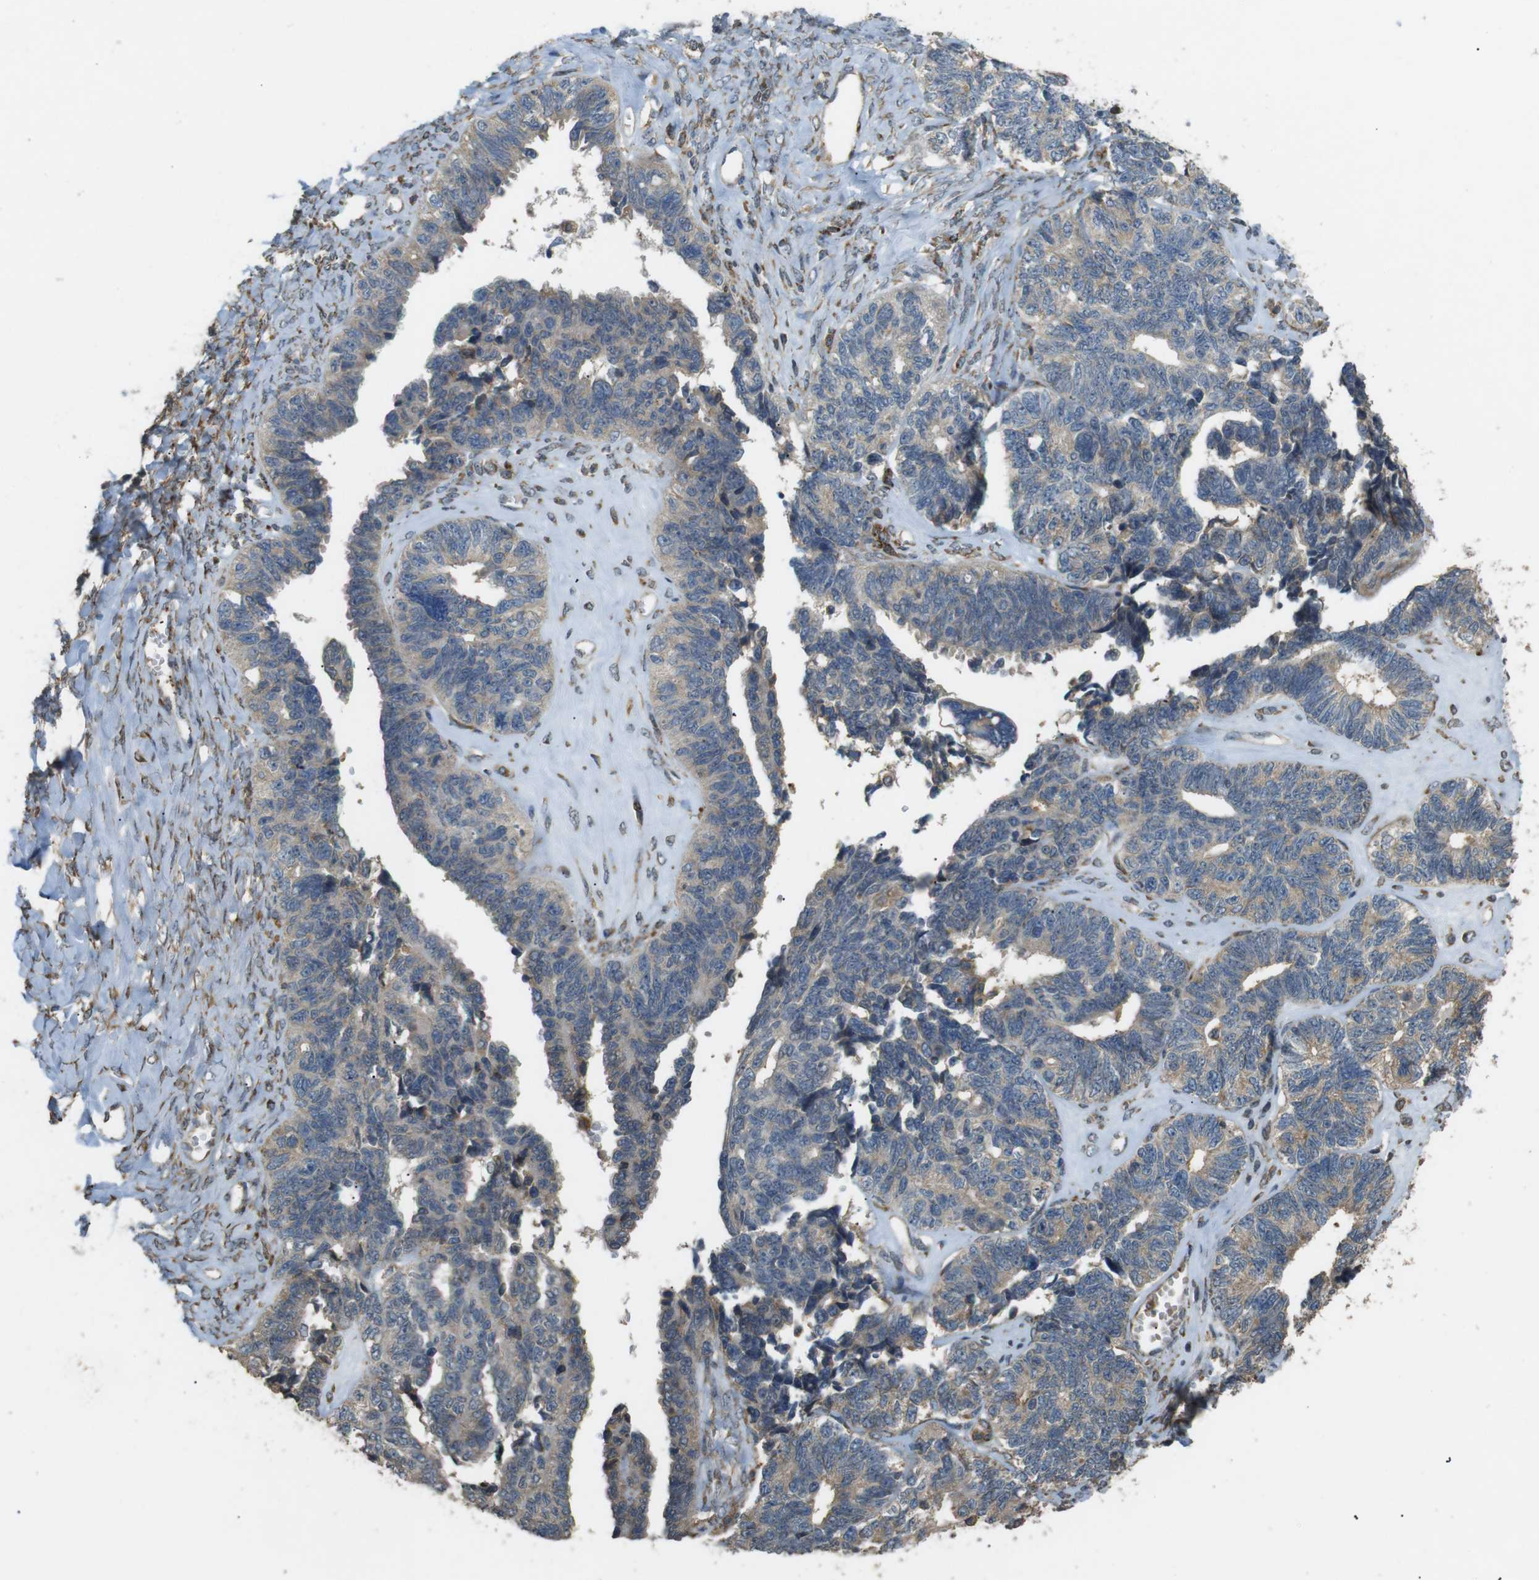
{"staining": {"intensity": "weak", "quantity": ">75%", "location": "cytoplasmic/membranous"}, "tissue": "ovarian cancer", "cell_type": "Tumor cells", "image_type": "cancer", "snomed": [{"axis": "morphology", "description": "Cystadenocarcinoma, serous, NOS"}, {"axis": "topography", "description": "Ovary"}], "caption": "Immunohistochemical staining of ovarian serous cystadenocarcinoma reveals low levels of weak cytoplasmic/membranous positivity in about >75% of tumor cells. (DAB (3,3'-diaminobenzidine) IHC, brown staining for protein, blue staining for nuclei).", "gene": "ARHGAP24", "patient": {"sex": "female", "age": 79}}